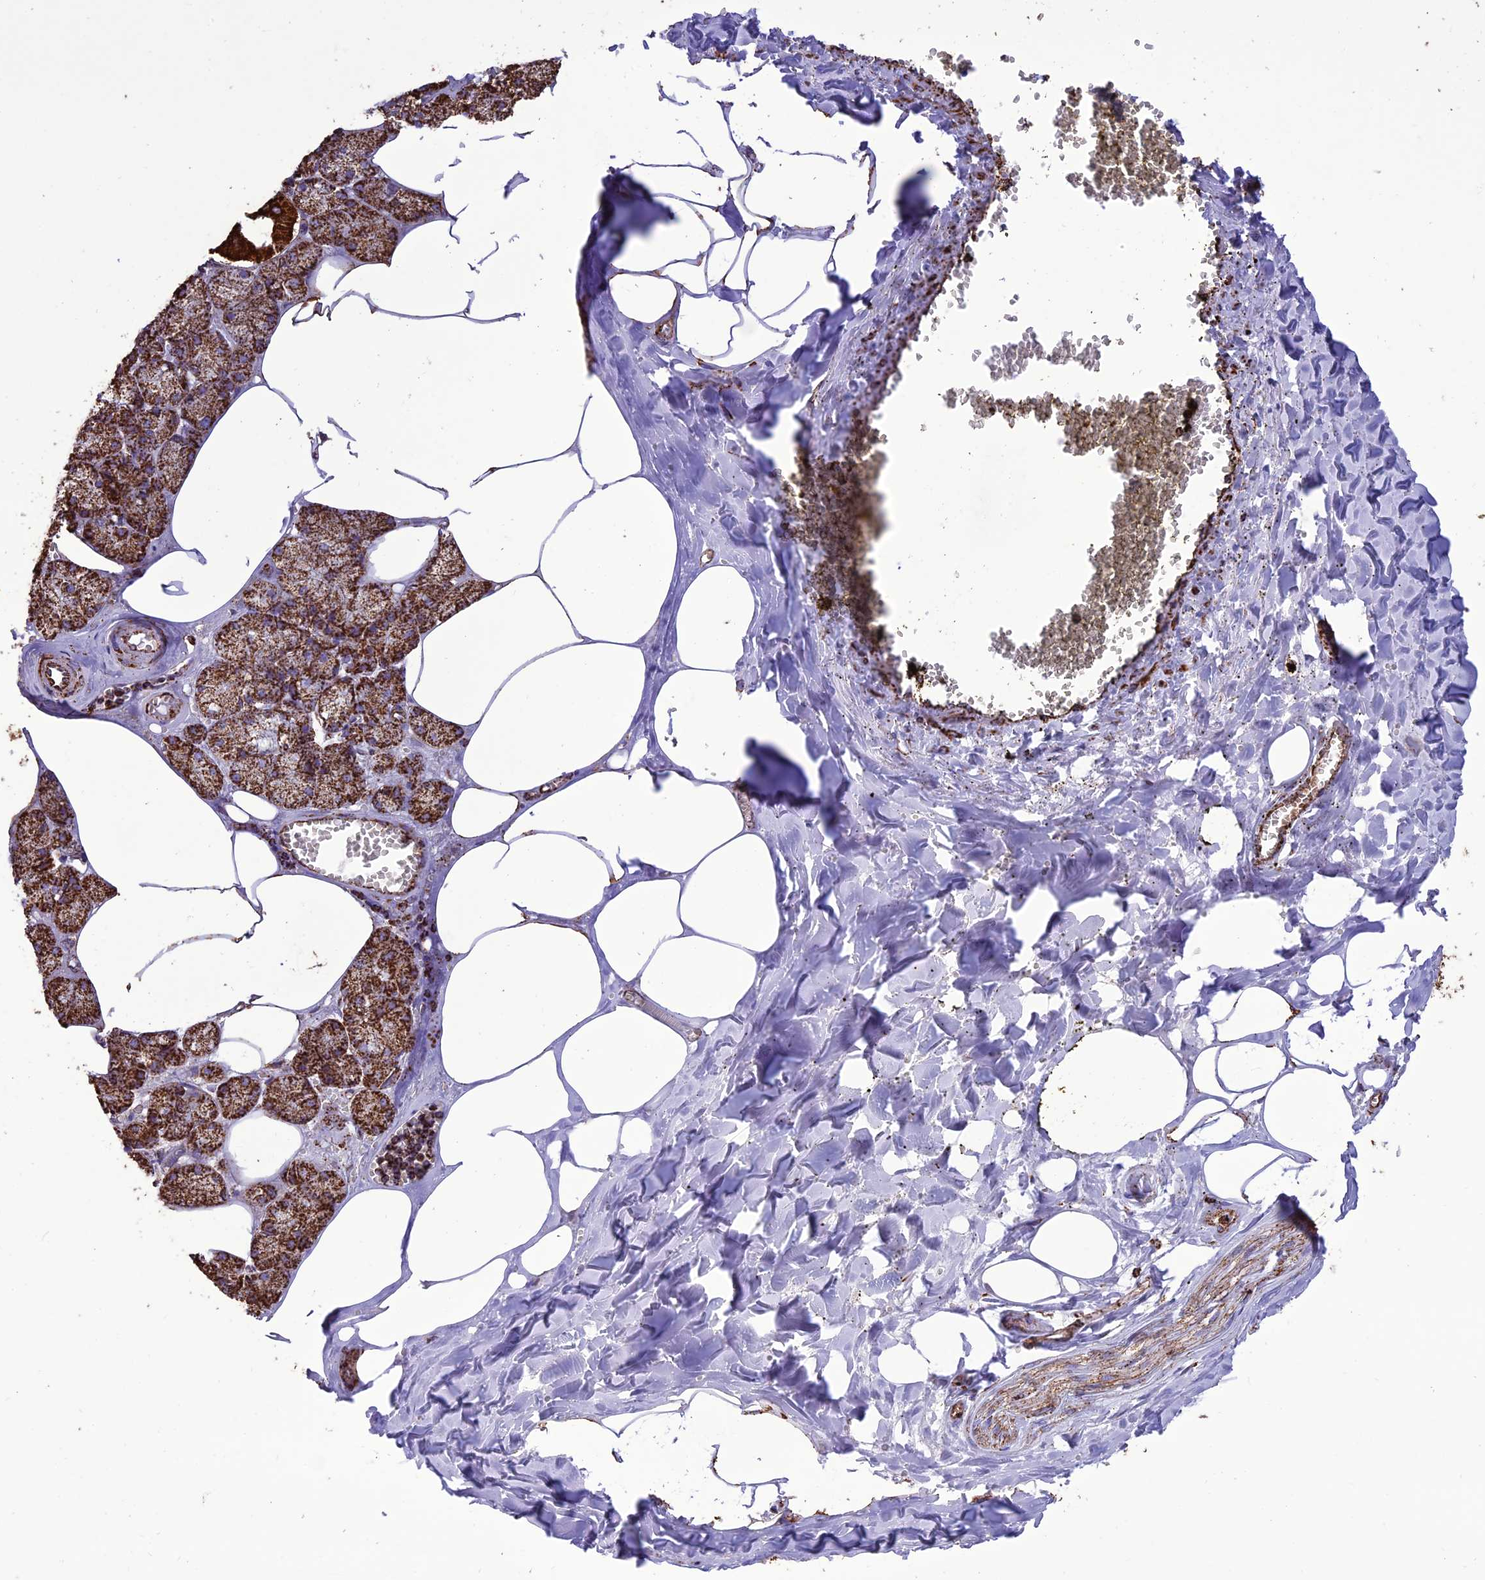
{"staining": {"intensity": "strong", "quantity": ">75%", "location": "cytoplasmic/membranous"}, "tissue": "salivary gland", "cell_type": "Glandular cells", "image_type": "normal", "snomed": [{"axis": "morphology", "description": "Normal tissue, NOS"}, {"axis": "topography", "description": "Salivary gland"}], "caption": "High-magnification brightfield microscopy of benign salivary gland stained with DAB (brown) and counterstained with hematoxylin (blue). glandular cells exhibit strong cytoplasmic/membranous positivity is identified in approximately>75% of cells.", "gene": "NDUFAF1", "patient": {"sex": "male", "age": 62}}